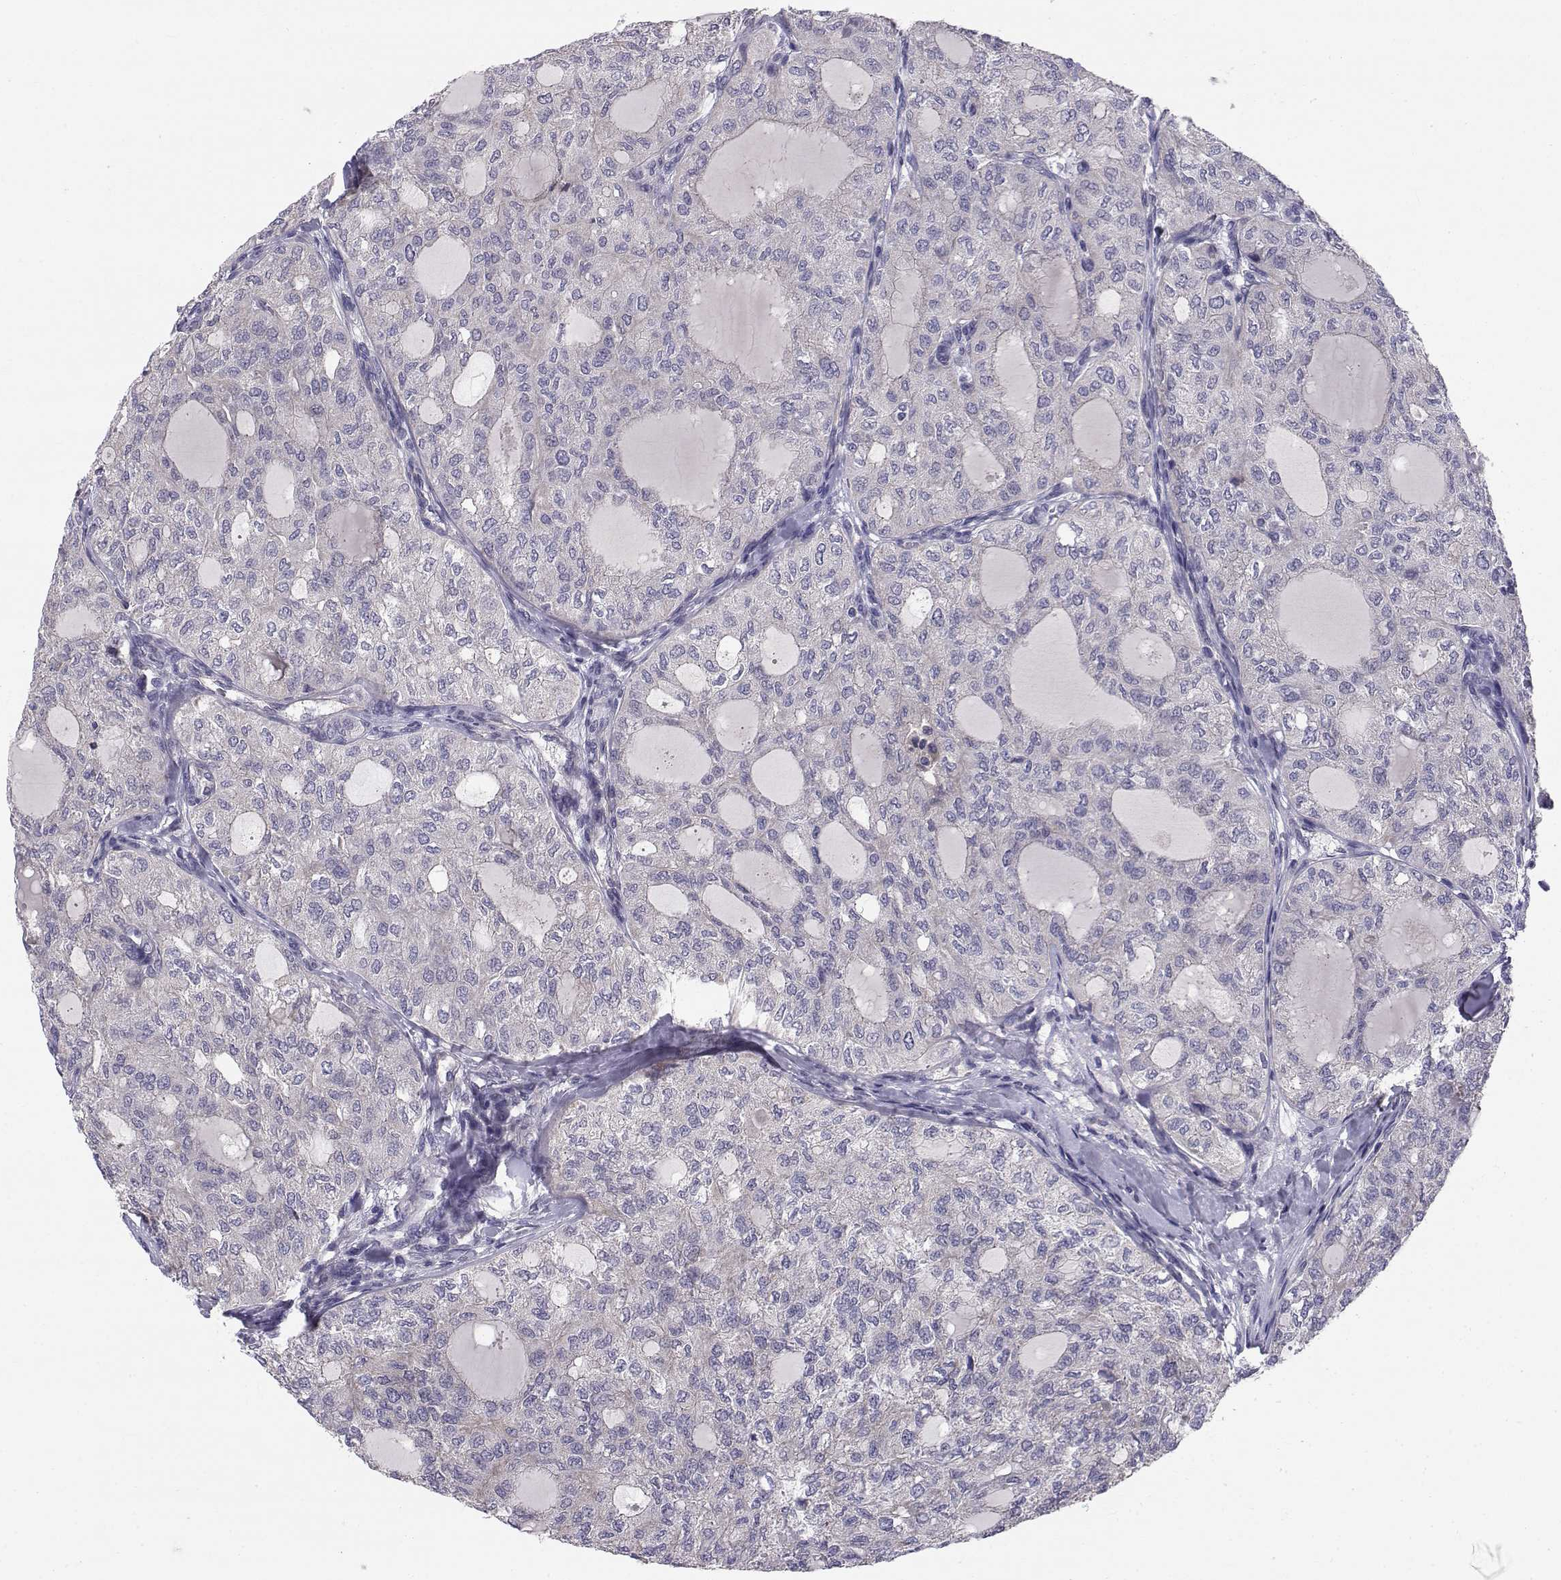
{"staining": {"intensity": "negative", "quantity": "none", "location": "none"}, "tissue": "thyroid cancer", "cell_type": "Tumor cells", "image_type": "cancer", "snomed": [{"axis": "morphology", "description": "Follicular adenoma carcinoma, NOS"}, {"axis": "topography", "description": "Thyroid gland"}], "caption": "The histopathology image demonstrates no significant expression in tumor cells of thyroid cancer (follicular adenoma carcinoma). The staining was performed using DAB to visualize the protein expression in brown, while the nuclei were stained in blue with hematoxylin (Magnification: 20x).", "gene": "PEX5L", "patient": {"sex": "male", "age": 75}}